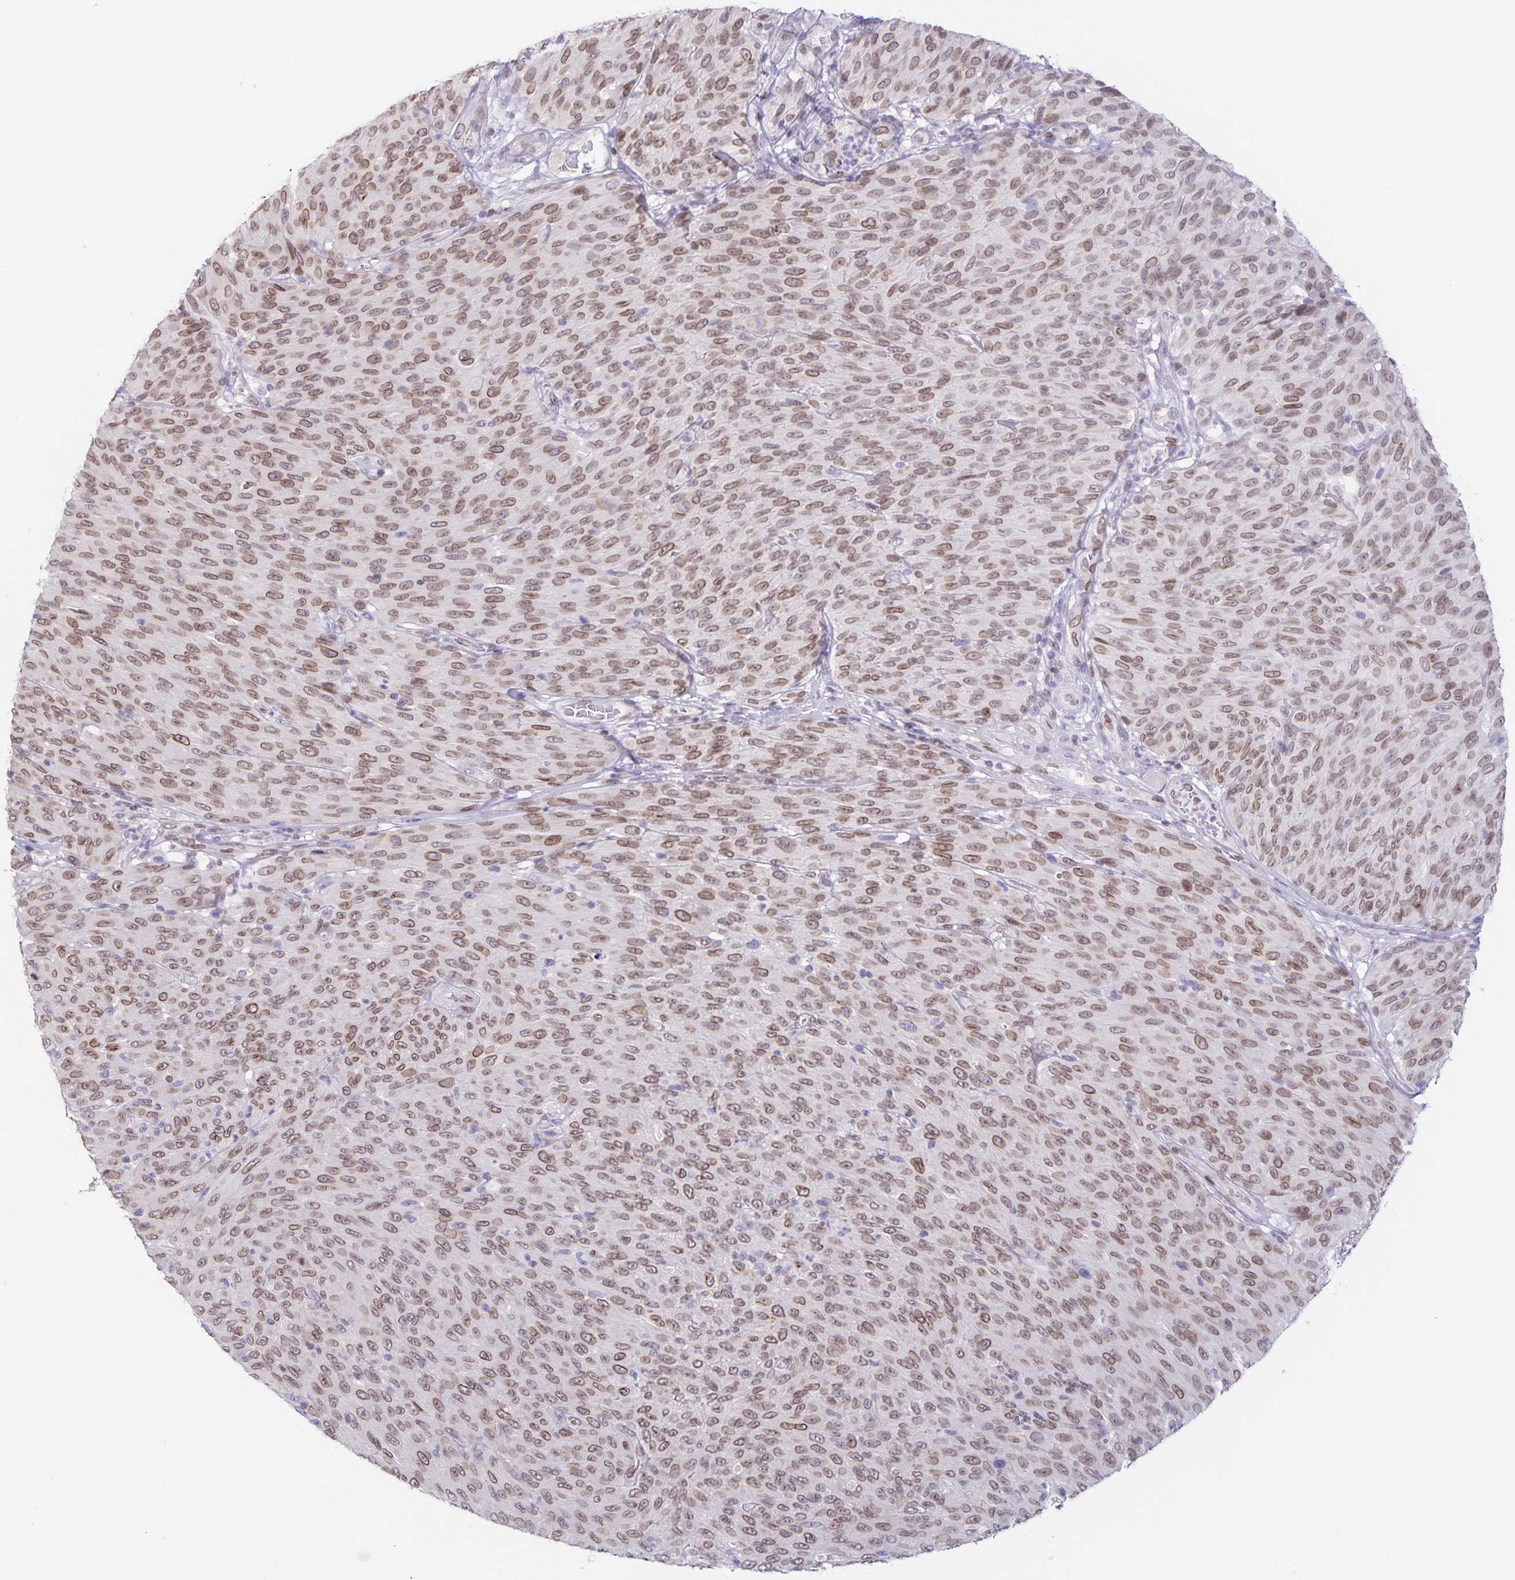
{"staining": {"intensity": "moderate", "quantity": ">75%", "location": "cytoplasmic/membranous,nuclear"}, "tissue": "melanoma", "cell_type": "Tumor cells", "image_type": "cancer", "snomed": [{"axis": "morphology", "description": "Malignant melanoma, NOS"}, {"axis": "topography", "description": "Skin"}], "caption": "Protein analysis of malignant melanoma tissue shows moderate cytoplasmic/membranous and nuclear staining in about >75% of tumor cells. (Brightfield microscopy of DAB IHC at high magnification).", "gene": "SYNE2", "patient": {"sex": "male", "age": 85}}